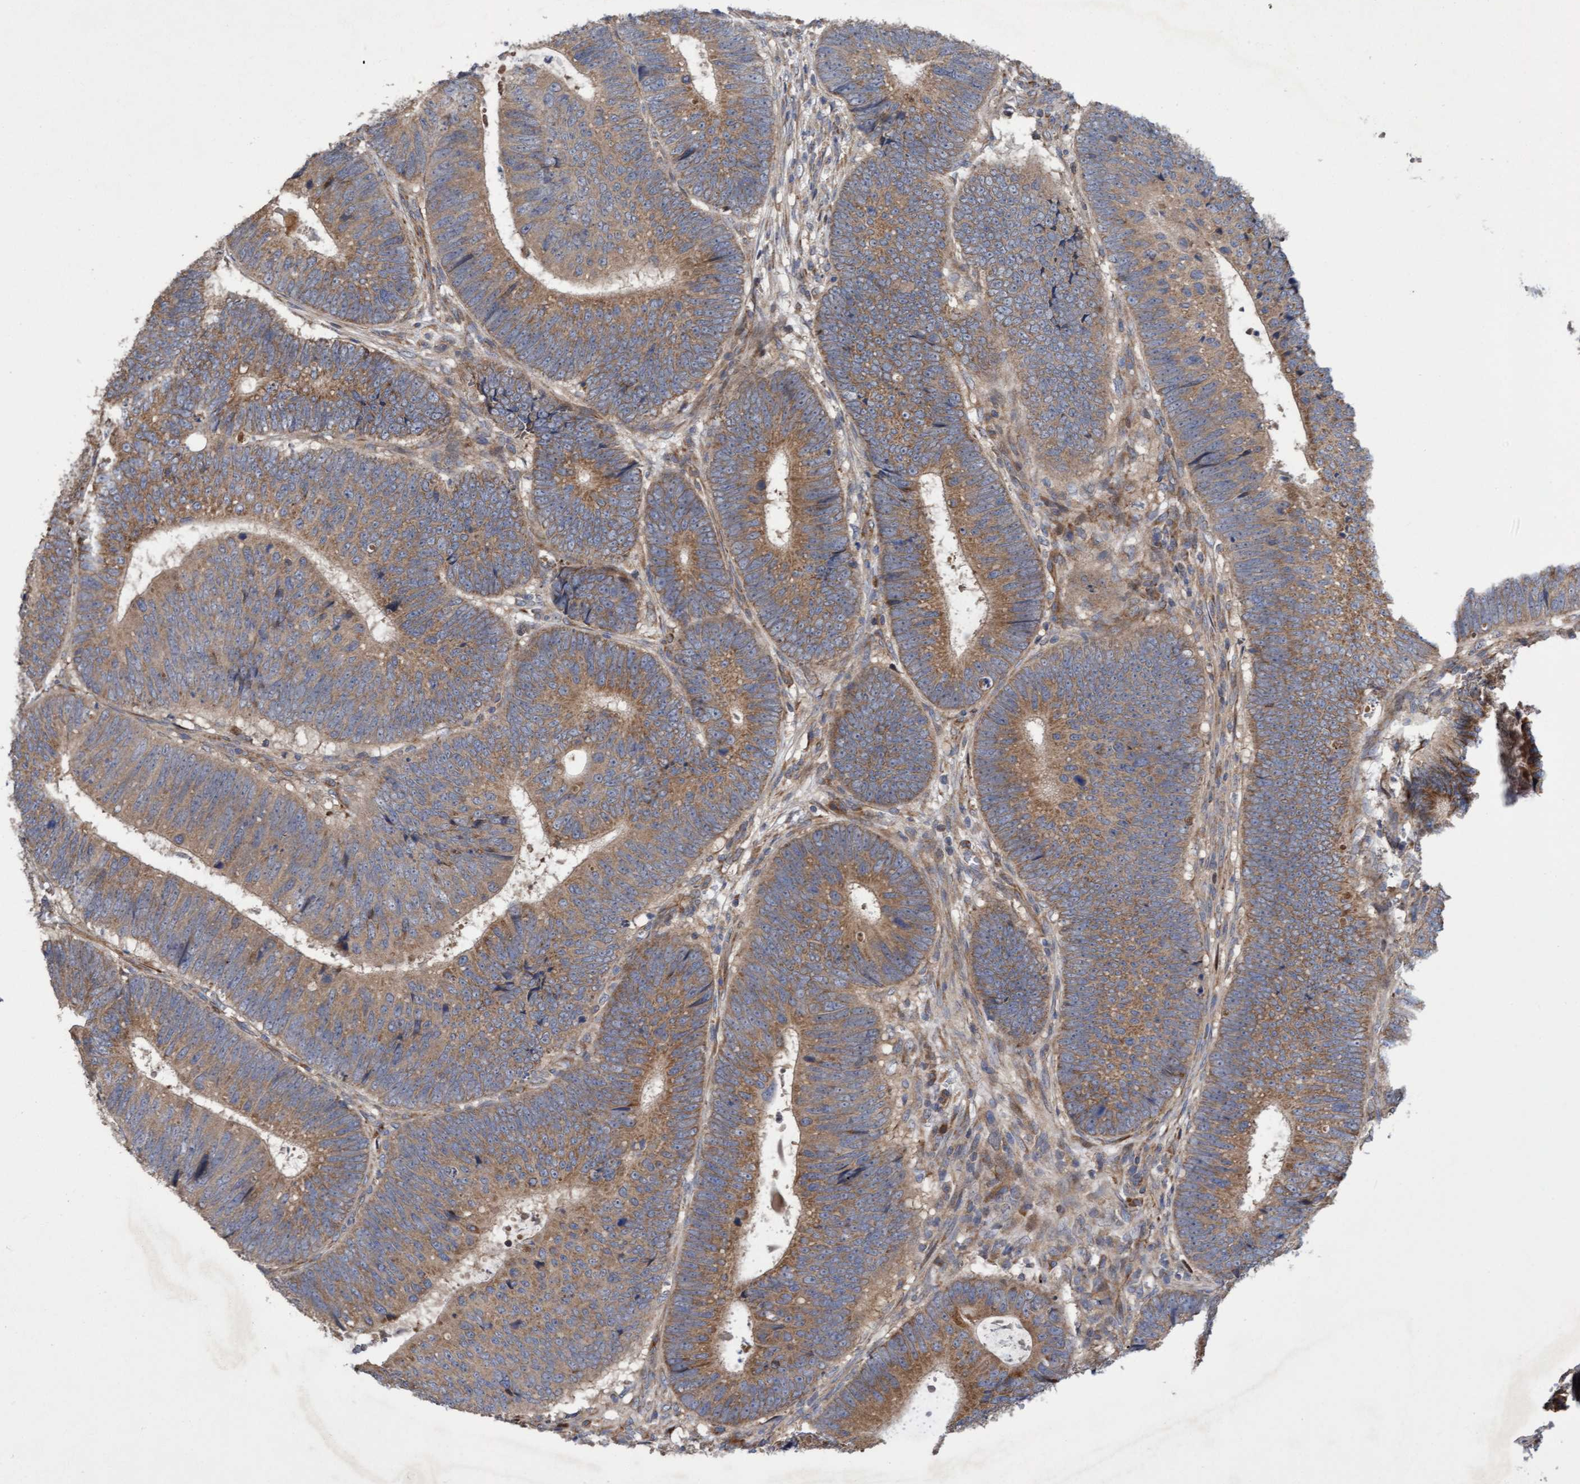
{"staining": {"intensity": "moderate", "quantity": ">75%", "location": "cytoplasmic/membranous"}, "tissue": "colorectal cancer", "cell_type": "Tumor cells", "image_type": "cancer", "snomed": [{"axis": "morphology", "description": "Adenocarcinoma, NOS"}, {"axis": "topography", "description": "Colon"}], "caption": "This micrograph shows immunohistochemistry staining of colorectal cancer (adenocarcinoma), with medium moderate cytoplasmic/membranous staining in about >75% of tumor cells.", "gene": "ELP5", "patient": {"sex": "male", "age": 56}}